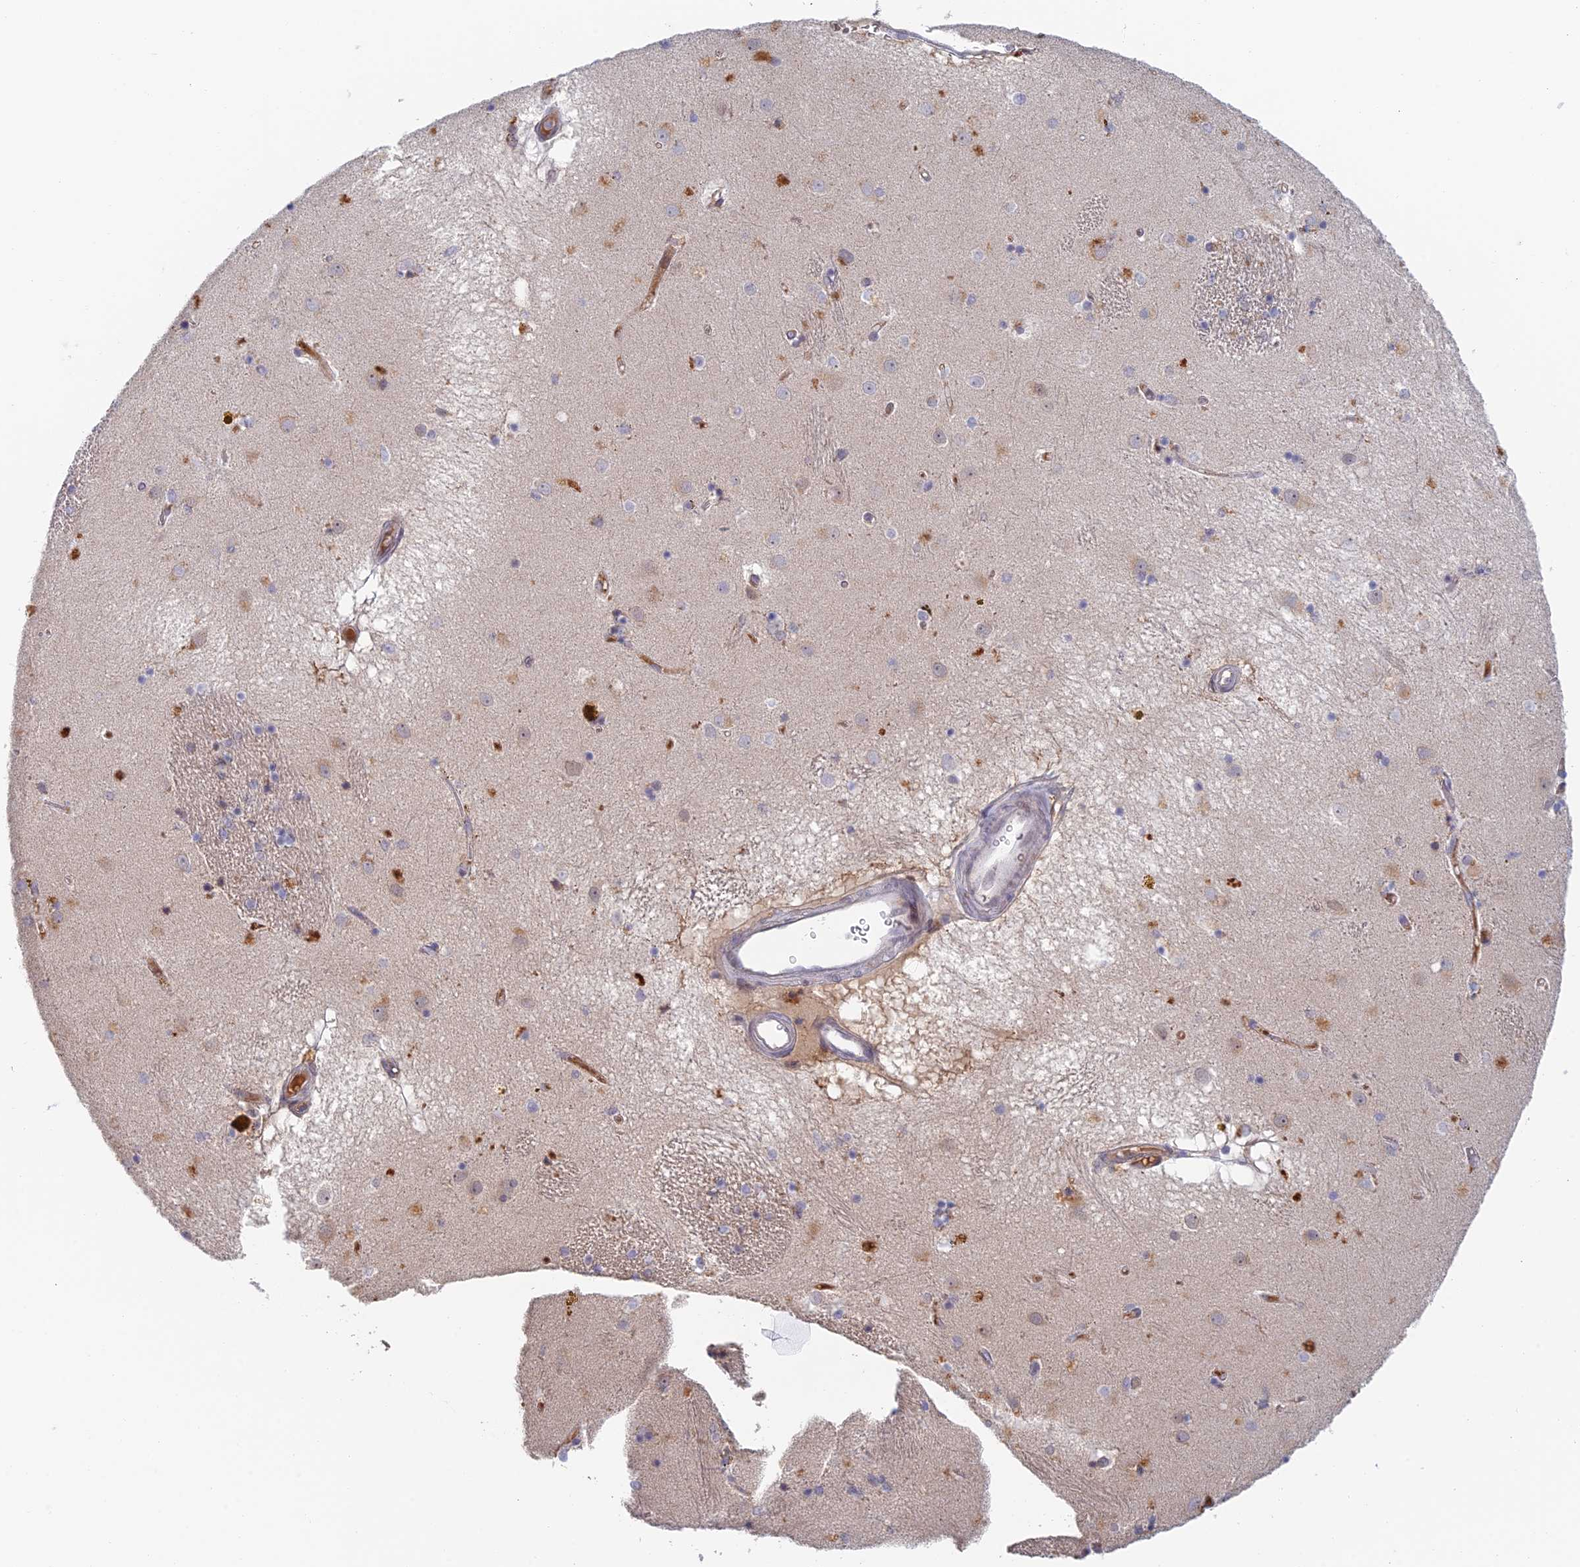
{"staining": {"intensity": "weak", "quantity": "<25%", "location": "cytoplasmic/membranous"}, "tissue": "caudate", "cell_type": "Glial cells", "image_type": "normal", "snomed": [{"axis": "morphology", "description": "Normal tissue, NOS"}, {"axis": "topography", "description": "Lateral ventricle wall"}], "caption": "This is an IHC photomicrograph of unremarkable caudate. There is no positivity in glial cells.", "gene": "ZUP1", "patient": {"sex": "male", "age": 70}}